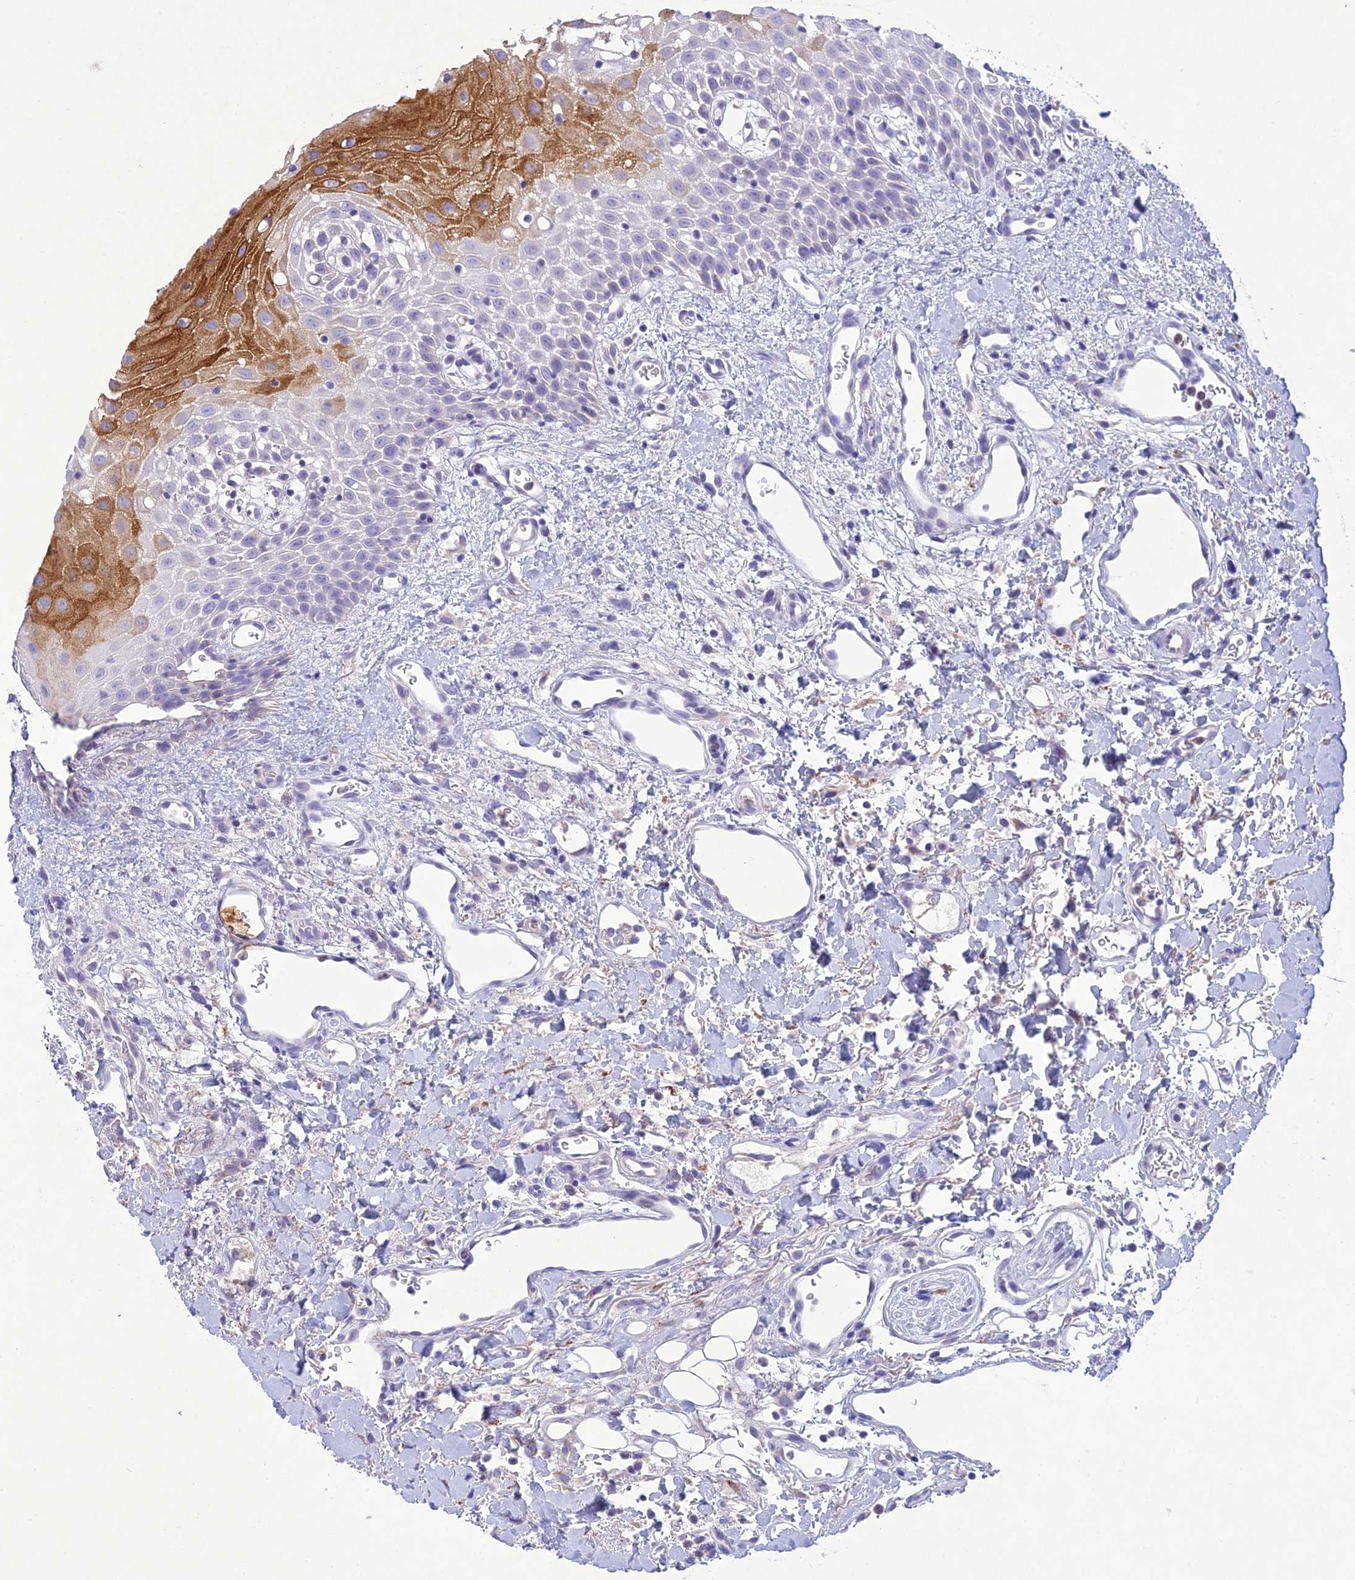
{"staining": {"intensity": "strong", "quantity": "25%-75%", "location": "cytoplasmic/membranous"}, "tissue": "oral mucosa", "cell_type": "Squamous epithelial cells", "image_type": "normal", "snomed": [{"axis": "morphology", "description": "Normal tissue, NOS"}, {"axis": "topography", "description": "Oral tissue"}], "caption": "Squamous epithelial cells reveal high levels of strong cytoplasmic/membranous expression in approximately 25%-75% of cells in unremarkable human oral mucosa. (DAB IHC with brightfield microscopy, high magnification).", "gene": "SLC13A5", "patient": {"sex": "female", "age": 70}}